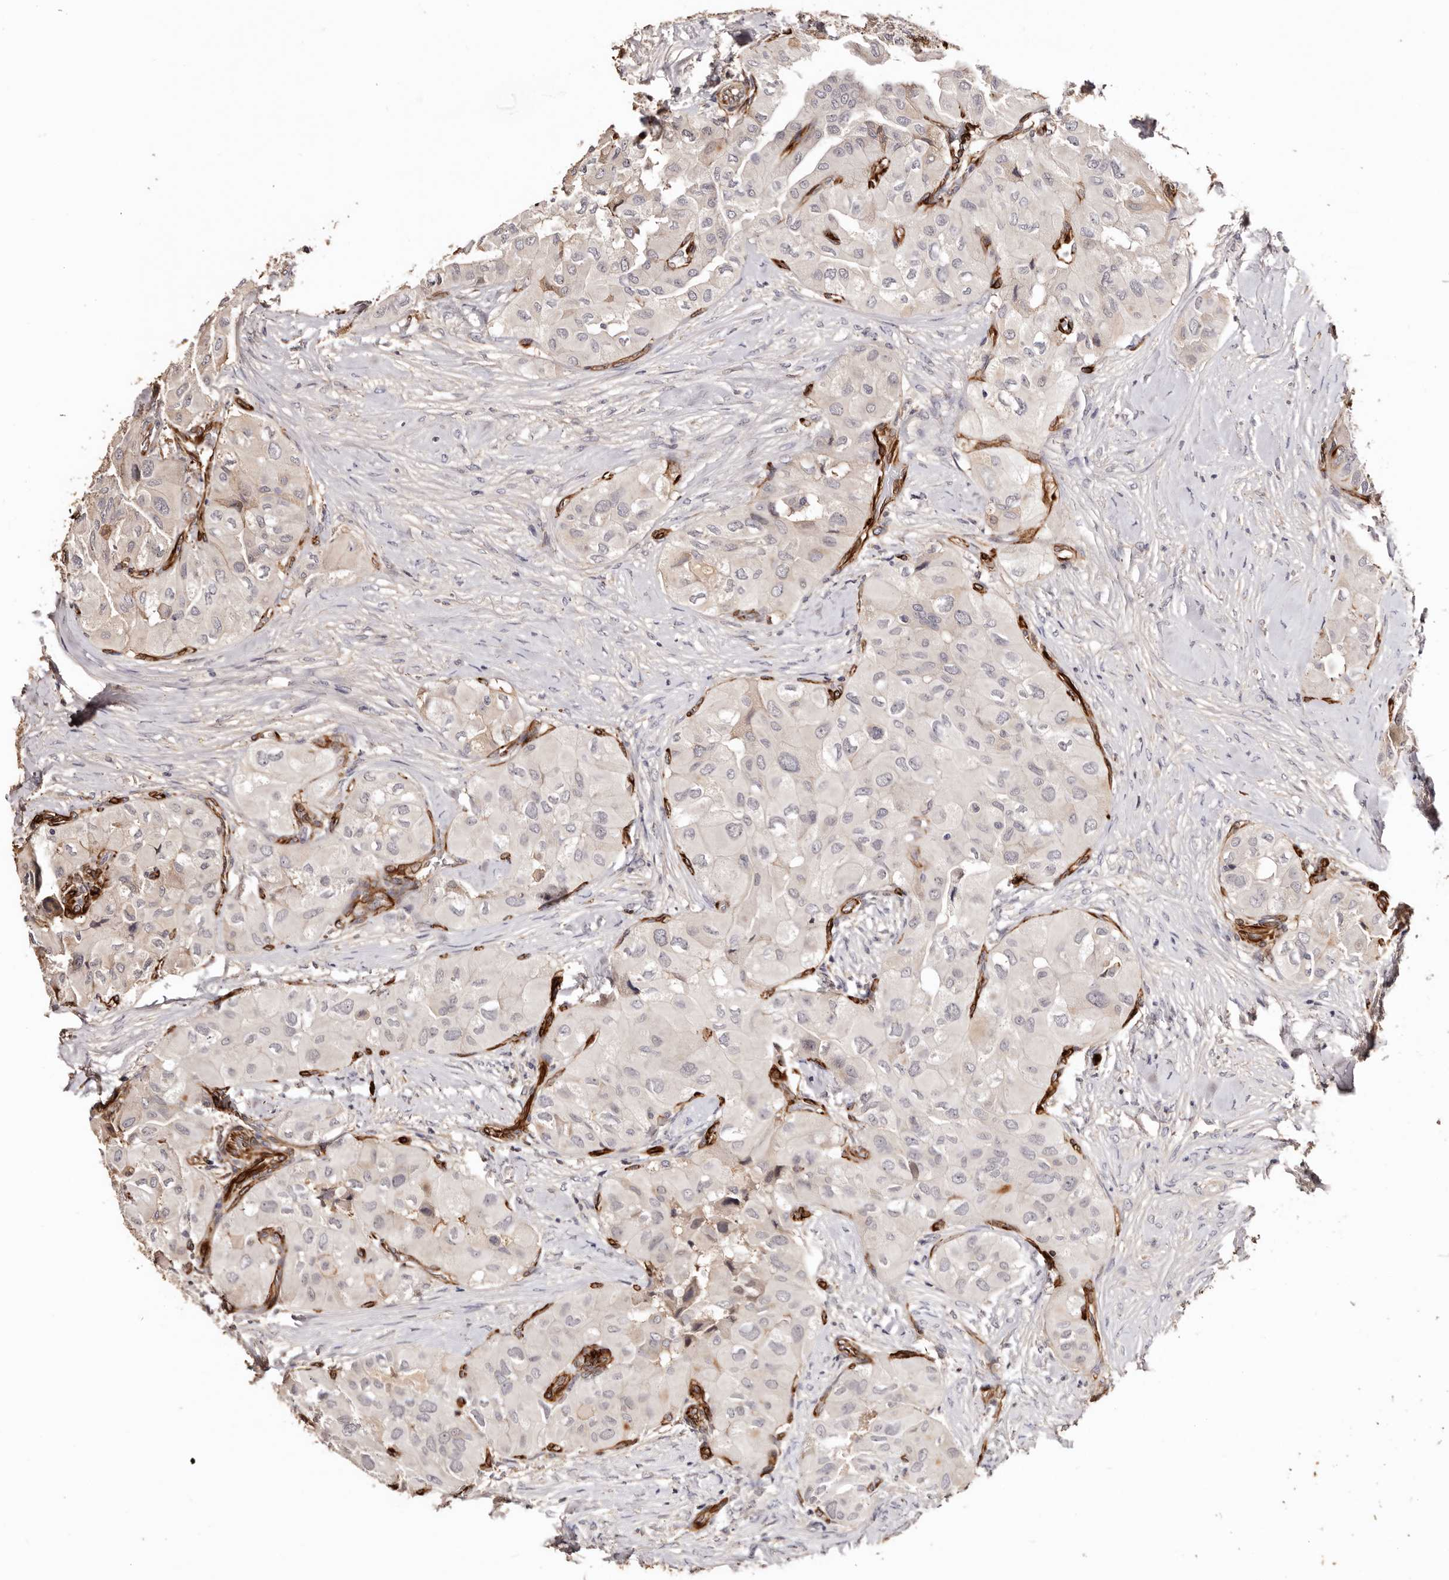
{"staining": {"intensity": "negative", "quantity": "none", "location": "none"}, "tissue": "thyroid cancer", "cell_type": "Tumor cells", "image_type": "cancer", "snomed": [{"axis": "morphology", "description": "Papillary adenocarcinoma, NOS"}, {"axis": "topography", "description": "Thyroid gland"}], "caption": "Immunohistochemistry (IHC) of papillary adenocarcinoma (thyroid) reveals no staining in tumor cells.", "gene": "ZNF557", "patient": {"sex": "female", "age": 59}}